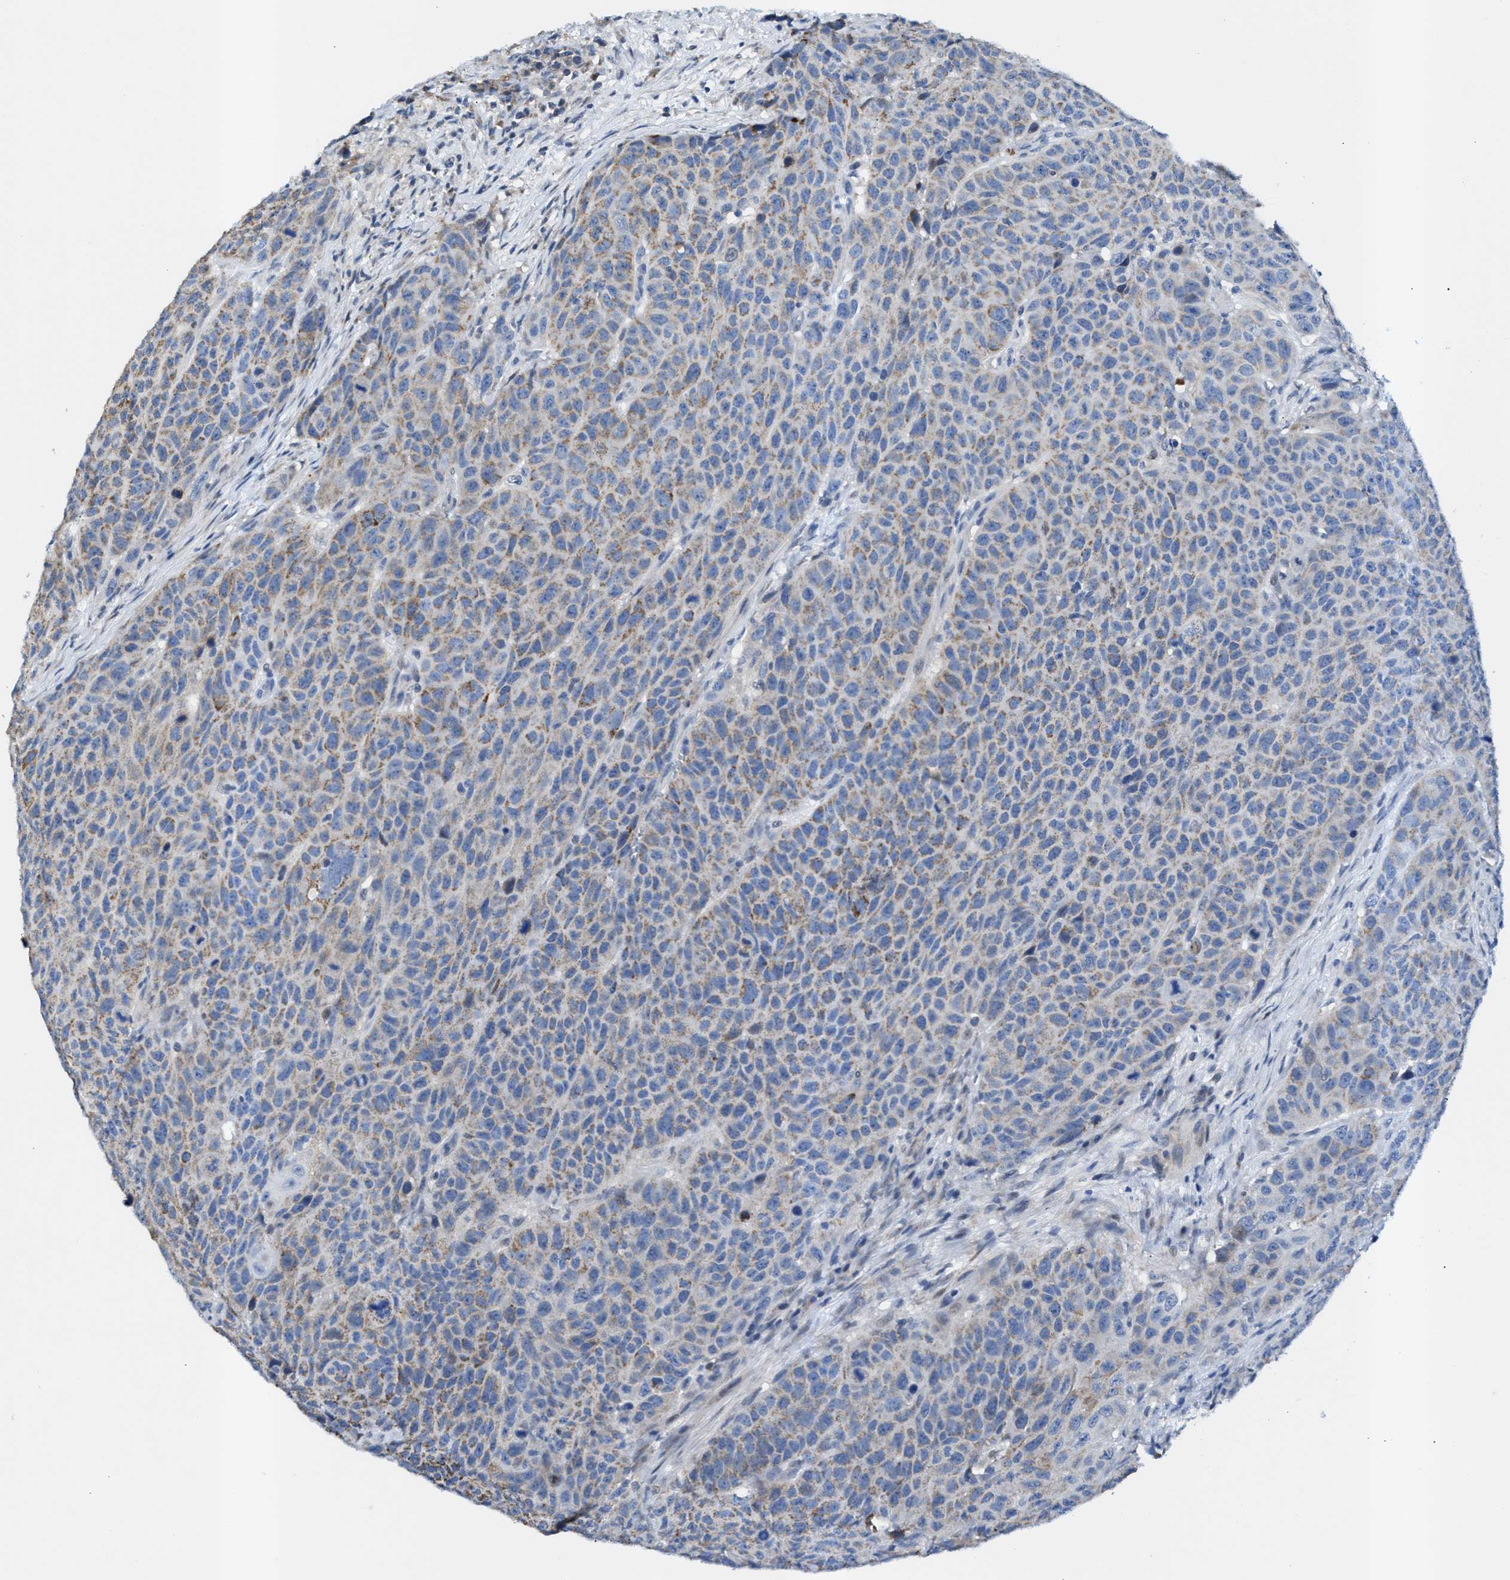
{"staining": {"intensity": "weak", "quantity": "<25%", "location": "cytoplasmic/membranous"}, "tissue": "head and neck cancer", "cell_type": "Tumor cells", "image_type": "cancer", "snomed": [{"axis": "morphology", "description": "Squamous cell carcinoma, NOS"}, {"axis": "topography", "description": "Head-Neck"}], "caption": "Human head and neck cancer (squamous cell carcinoma) stained for a protein using immunohistochemistry demonstrates no positivity in tumor cells.", "gene": "JAG1", "patient": {"sex": "male", "age": 66}}